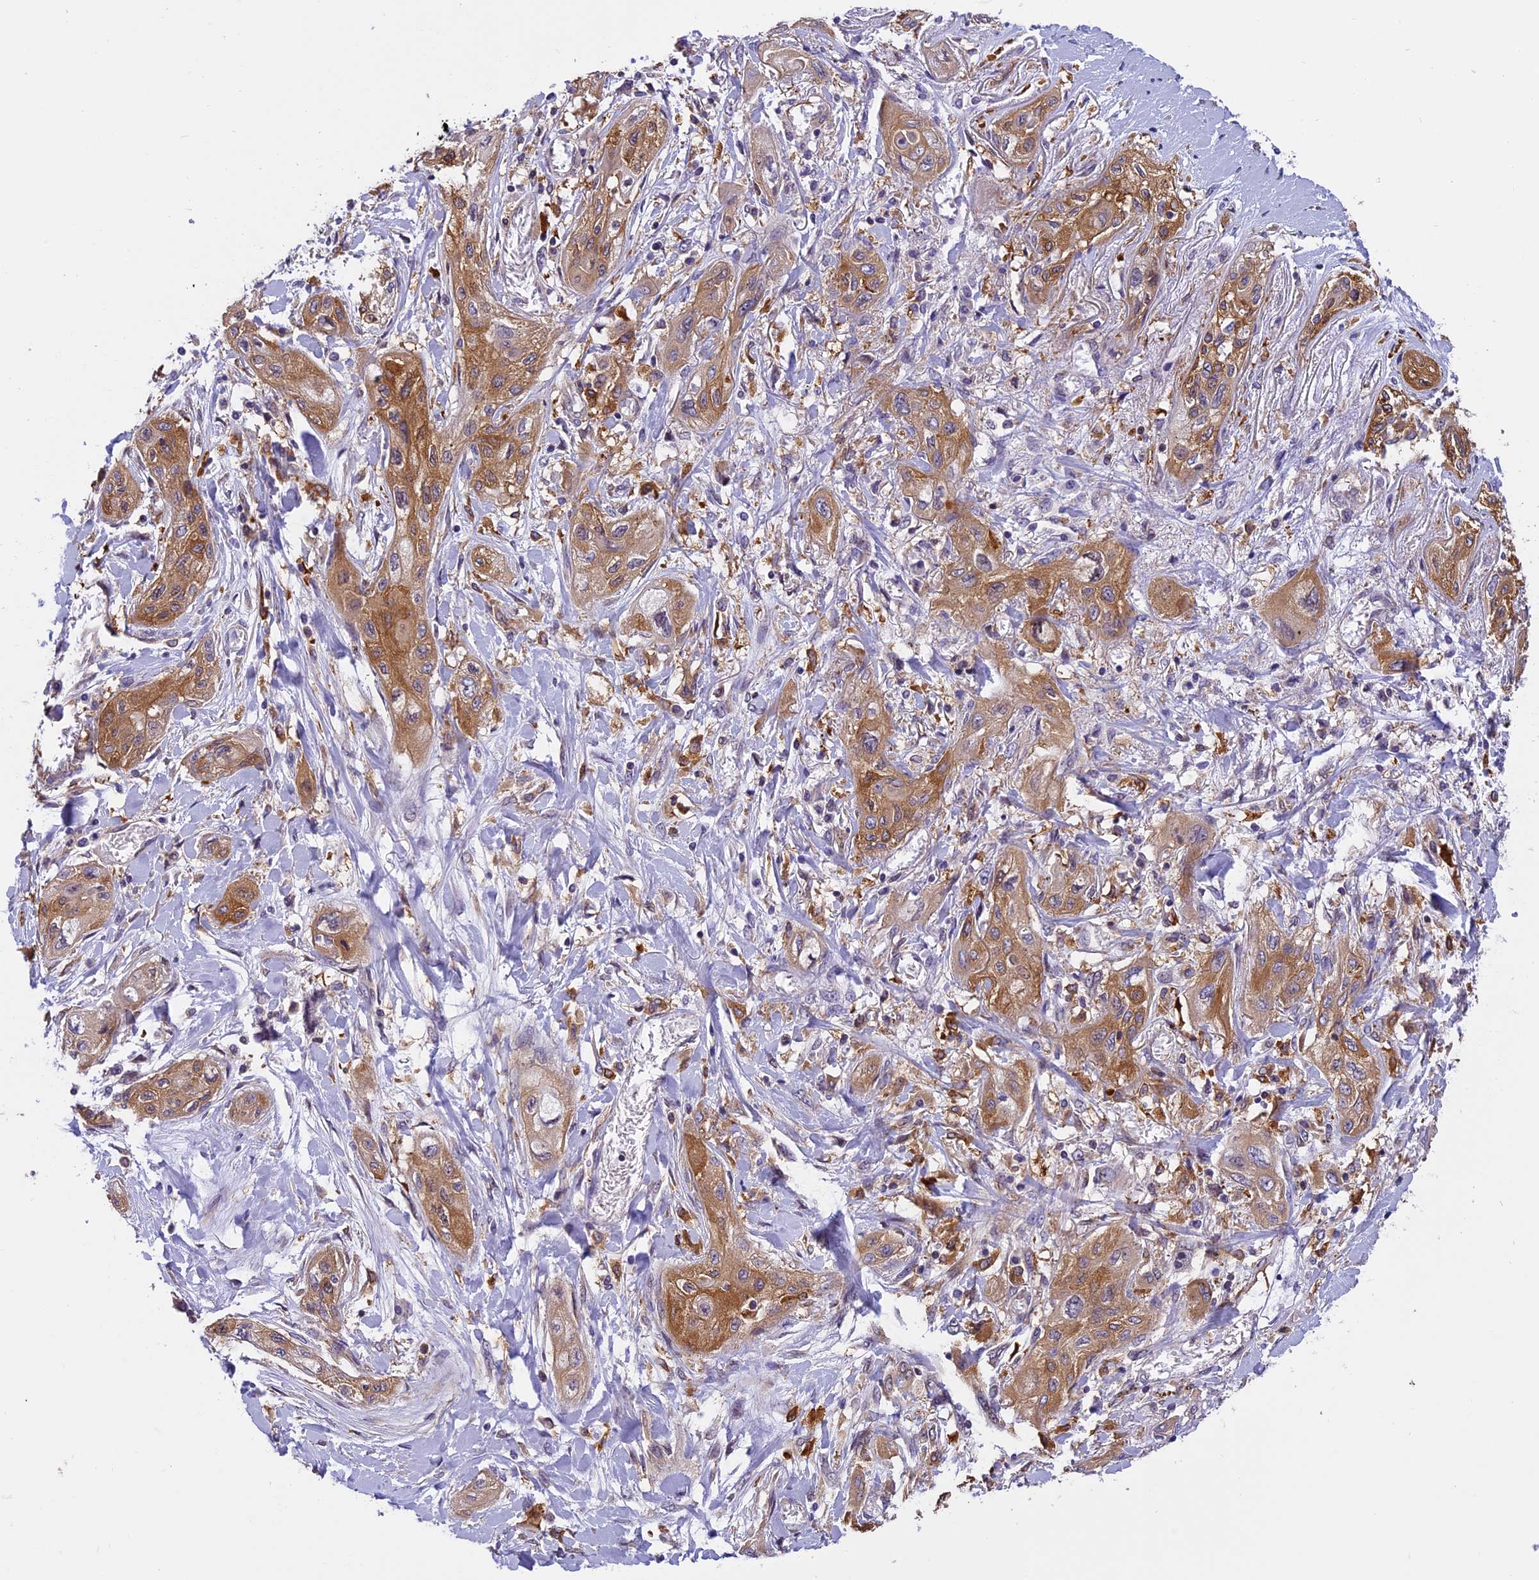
{"staining": {"intensity": "moderate", "quantity": ">75%", "location": "cytoplasmic/membranous"}, "tissue": "lung cancer", "cell_type": "Tumor cells", "image_type": "cancer", "snomed": [{"axis": "morphology", "description": "Squamous cell carcinoma, NOS"}, {"axis": "topography", "description": "Lung"}], "caption": "Lung cancer (squamous cell carcinoma) stained for a protein (brown) demonstrates moderate cytoplasmic/membranous positive expression in approximately >75% of tumor cells.", "gene": "EHBP1L1", "patient": {"sex": "female", "age": 47}}